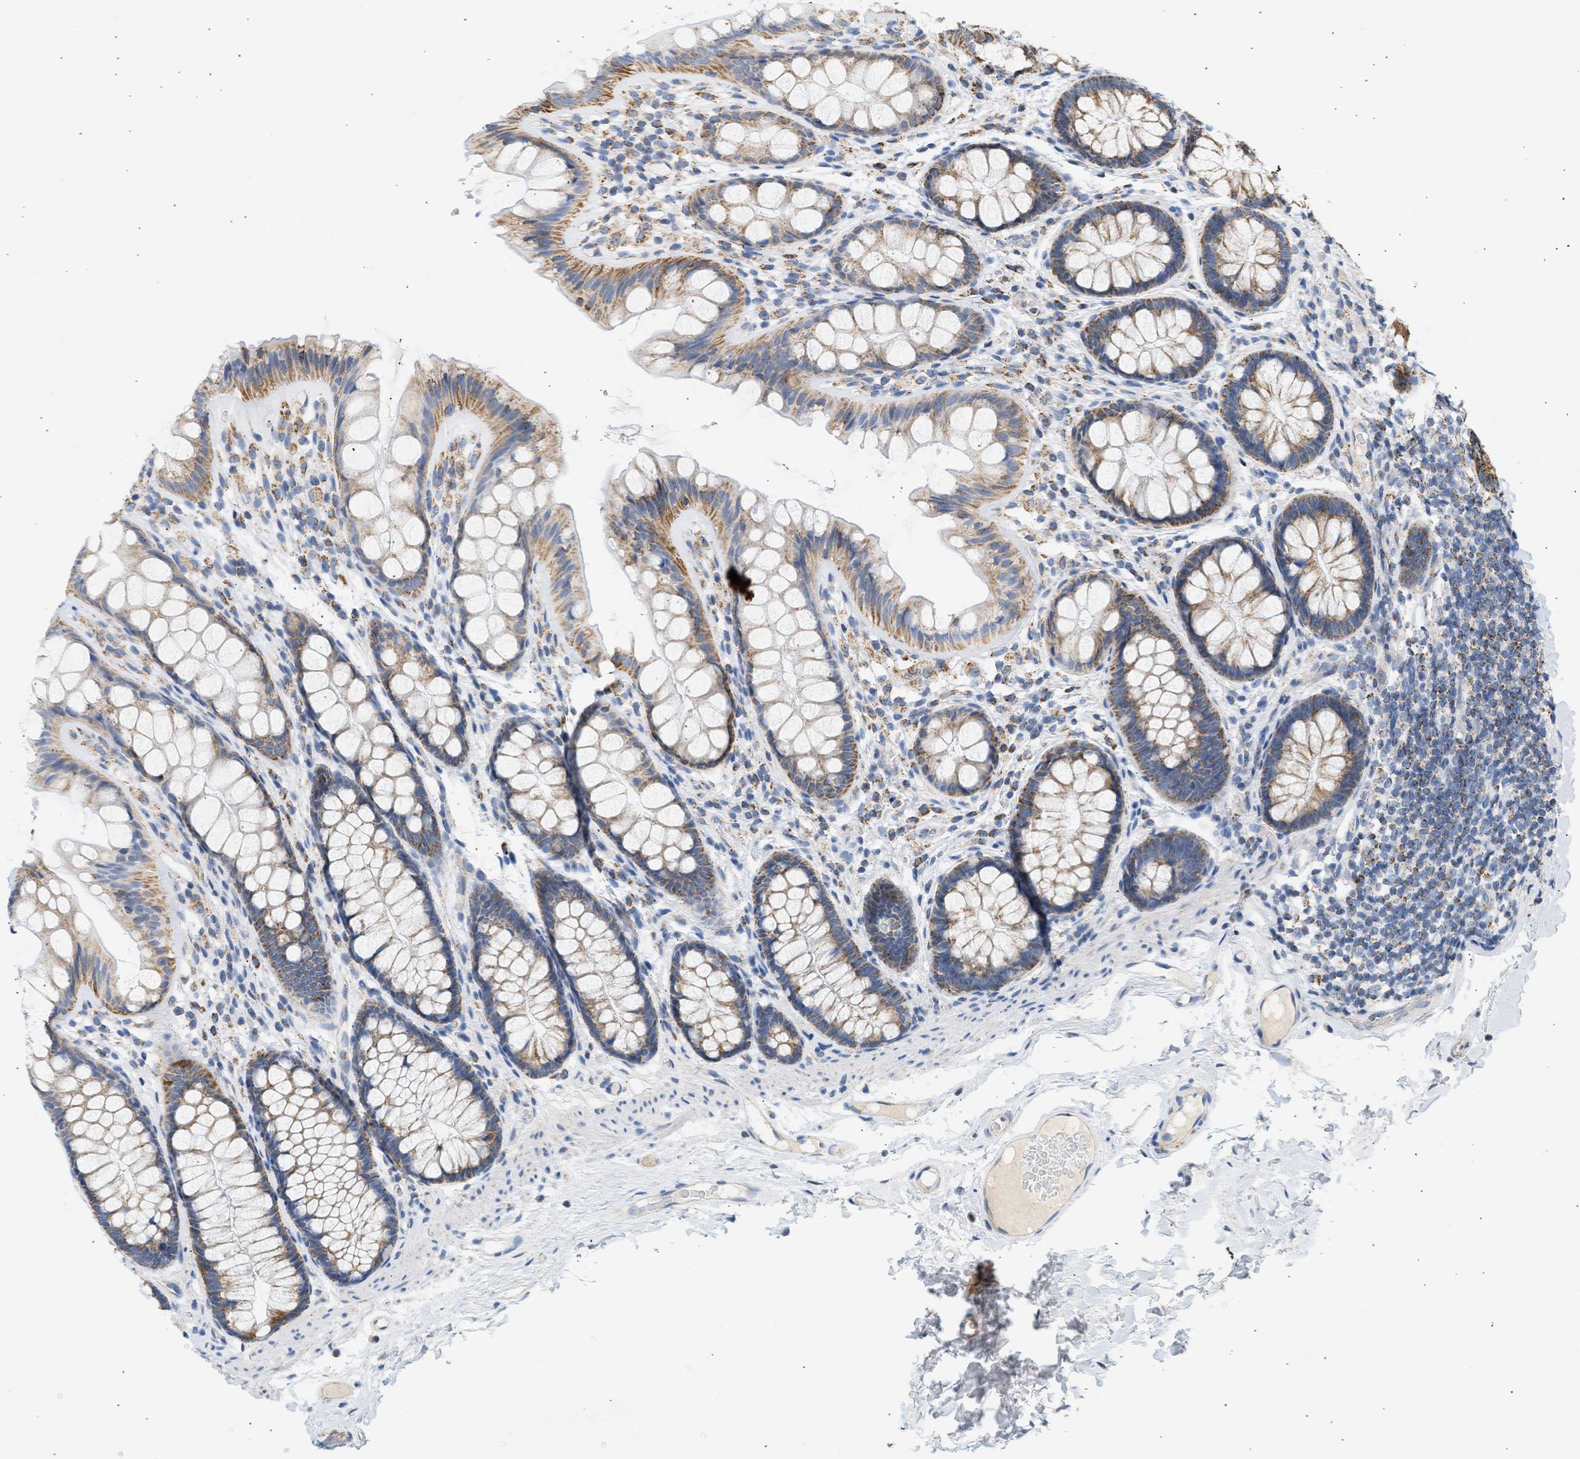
{"staining": {"intensity": "negative", "quantity": "none", "location": "none"}, "tissue": "colon", "cell_type": "Endothelial cells", "image_type": "normal", "snomed": [{"axis": "morphology", "description": "Normal tissue, NOS"}, {"axis": "topography", "description": "Colon"}], "caption": "An immunohistochemistry (IHC) photomicrograph of normal colon is shown. There is no staining in endothelial cells of colon.", "gene": "GRPEL2", "patient": {"sex": "female", "age": 56}}